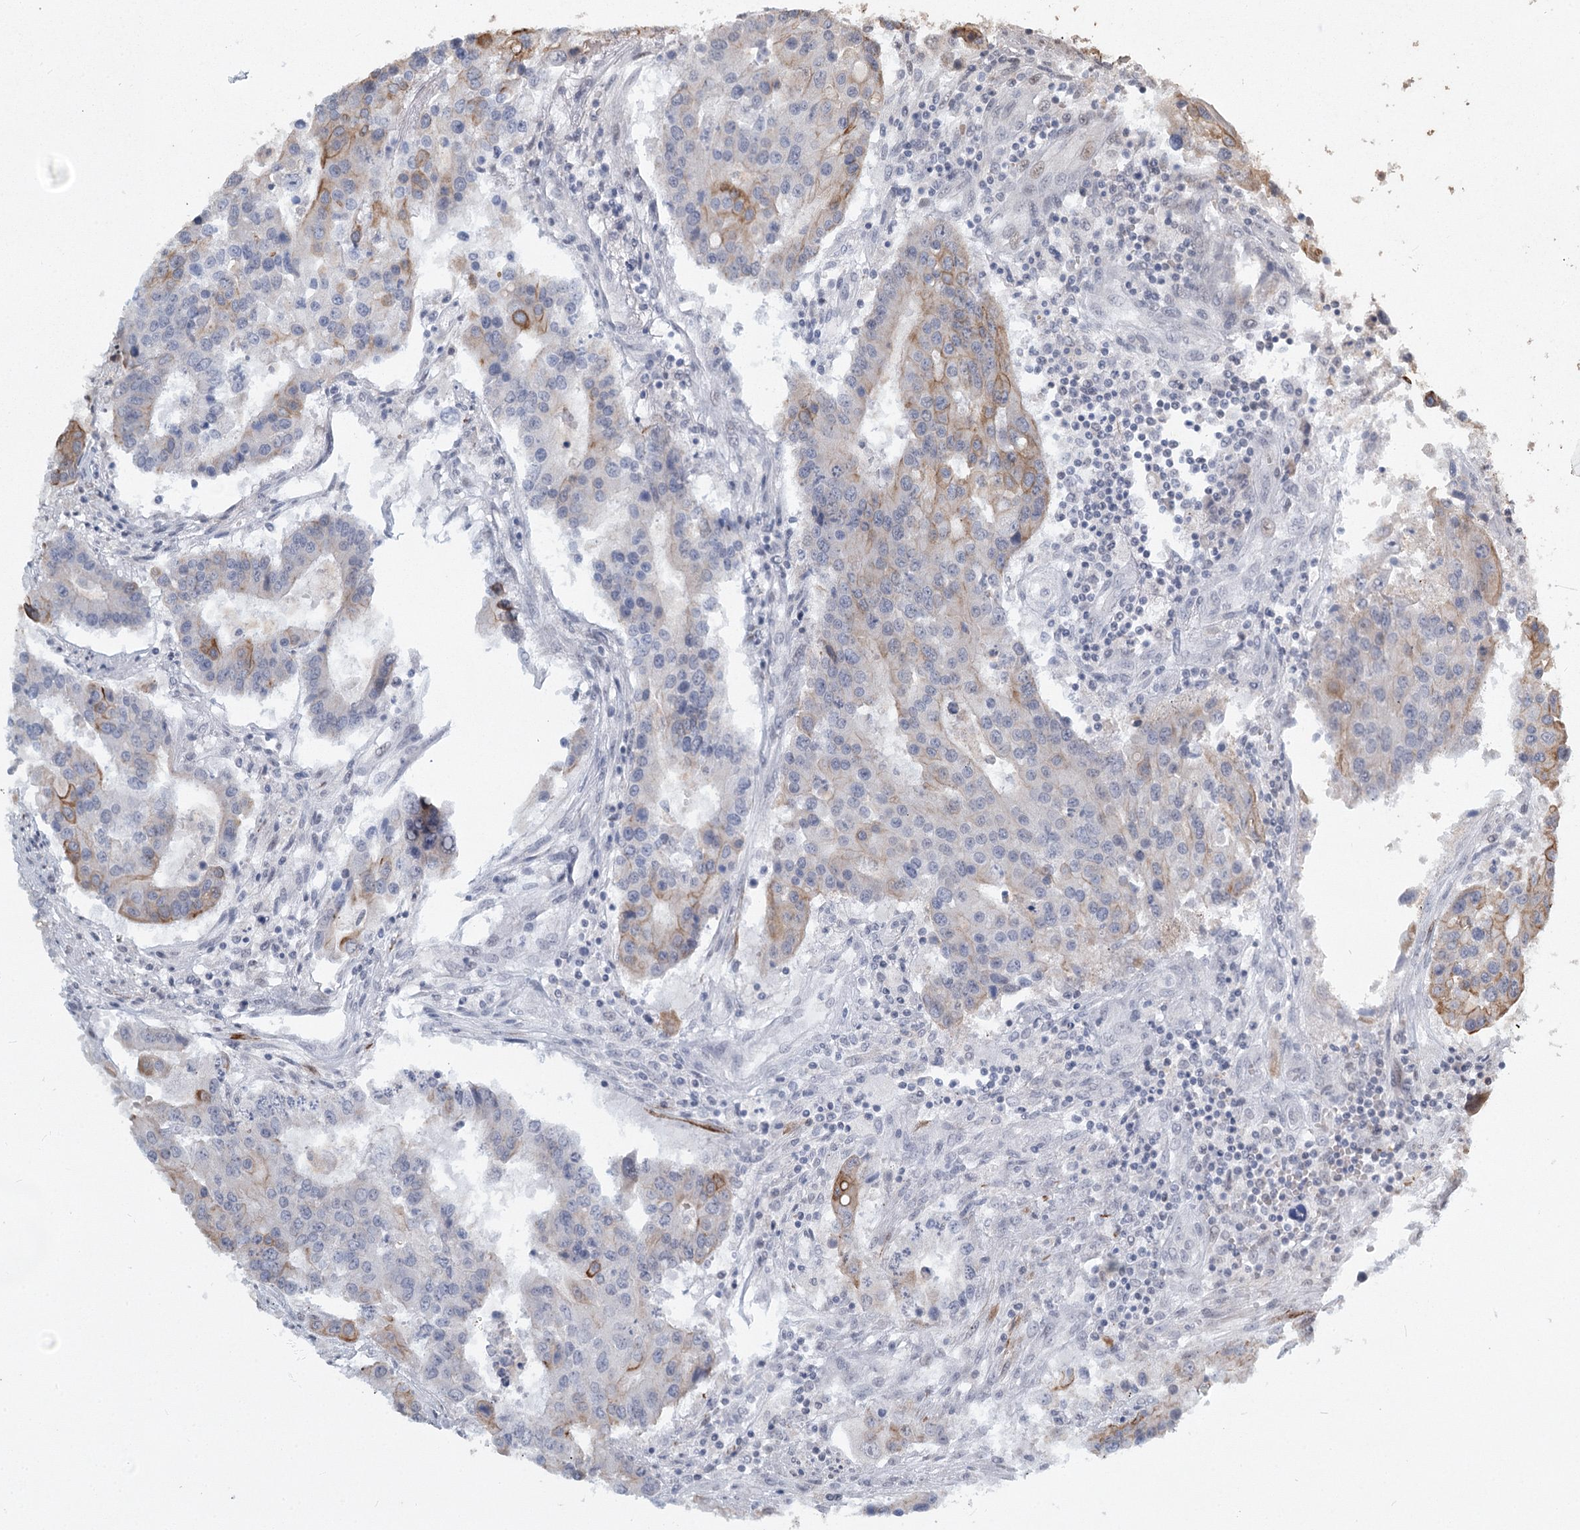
{"staining": {"intensity": "moderate", "quantity": "<25%", "location": "cytoplasmic/membranous"}, "tissue": "colorectal cancer", "cell_type": "Tumor cells", "image_type": "cancer", "snomed": [{"axis": "morphology", "description": "Adenocarcinoma, NOS"}, {"axis": "topography", "description": "Colon"}], "caption": "Adenocarcinoma (colorectal) stained with DAB immunohistochemistry (IHC) demonstrates low levels of moderate cytoplasmic/membranous staining in approximately <25% of tumor cells. (brown staining indicates protein expression, while blue staining denotes nuclei).", "gene": "TMEM70", "patient": {"sex": "male", "age": 77}}